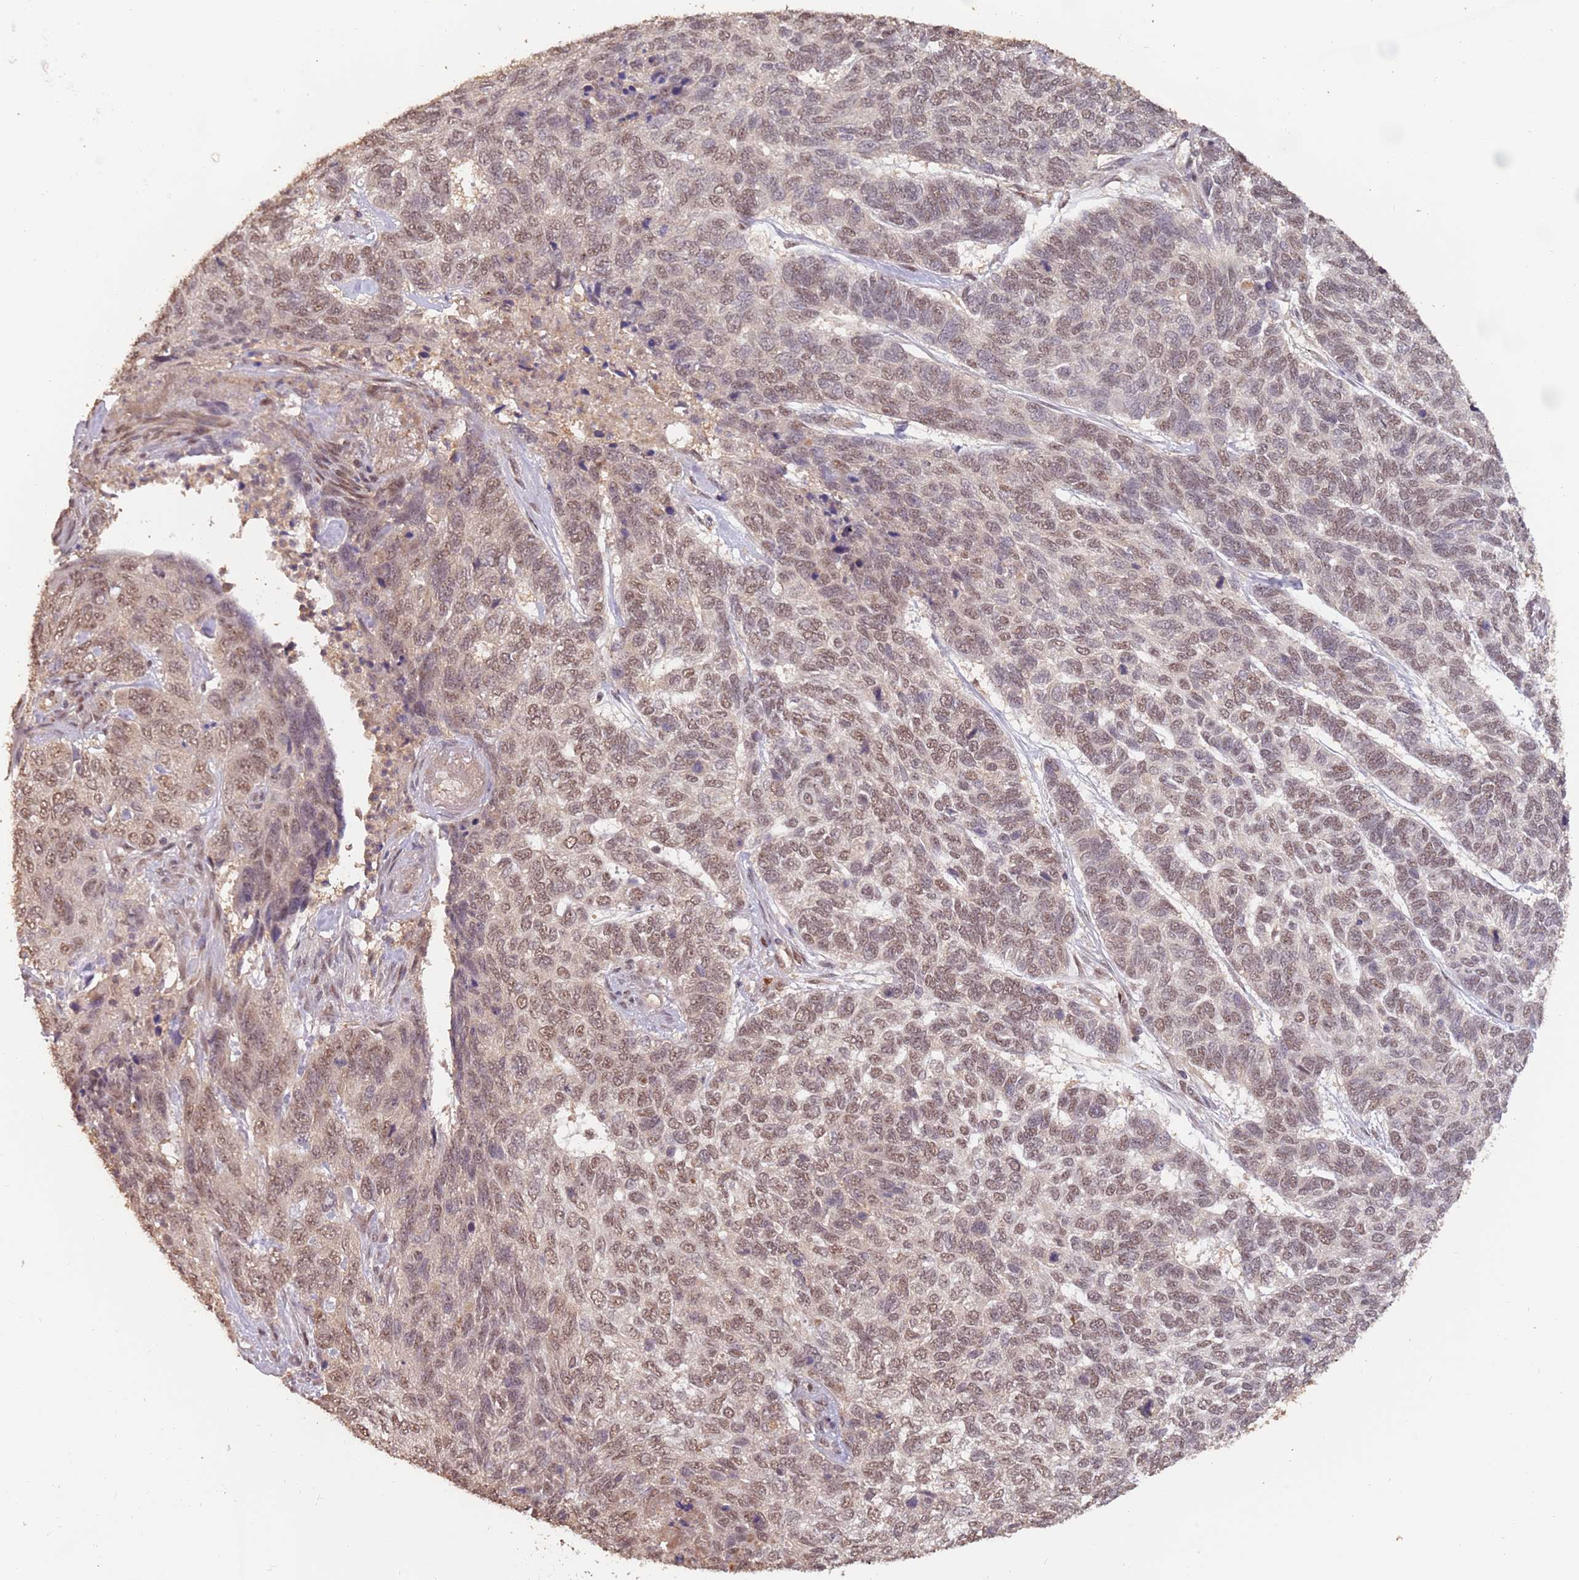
{"staining": {"intensity": "moderate", "quantity": "25%-75%", "location": "nuclear"}, "tissue": "skin cancer", "cell_type": "Tumor cells", "image_type": "cancer", "snomed": [{"axis": "morphology", "description": "Basal cell carcinoma"}, {"axis": "topography", "description": "Skin"}], "caption": "Protein analysis of skin basal cell carcinoma tissue shows moderate nuclear expression in about 25%-75% of tumor cells. Nuclei are stained in blue.", "gene": "RFXANK", "patient": {"sex": "female", "age": 65}}